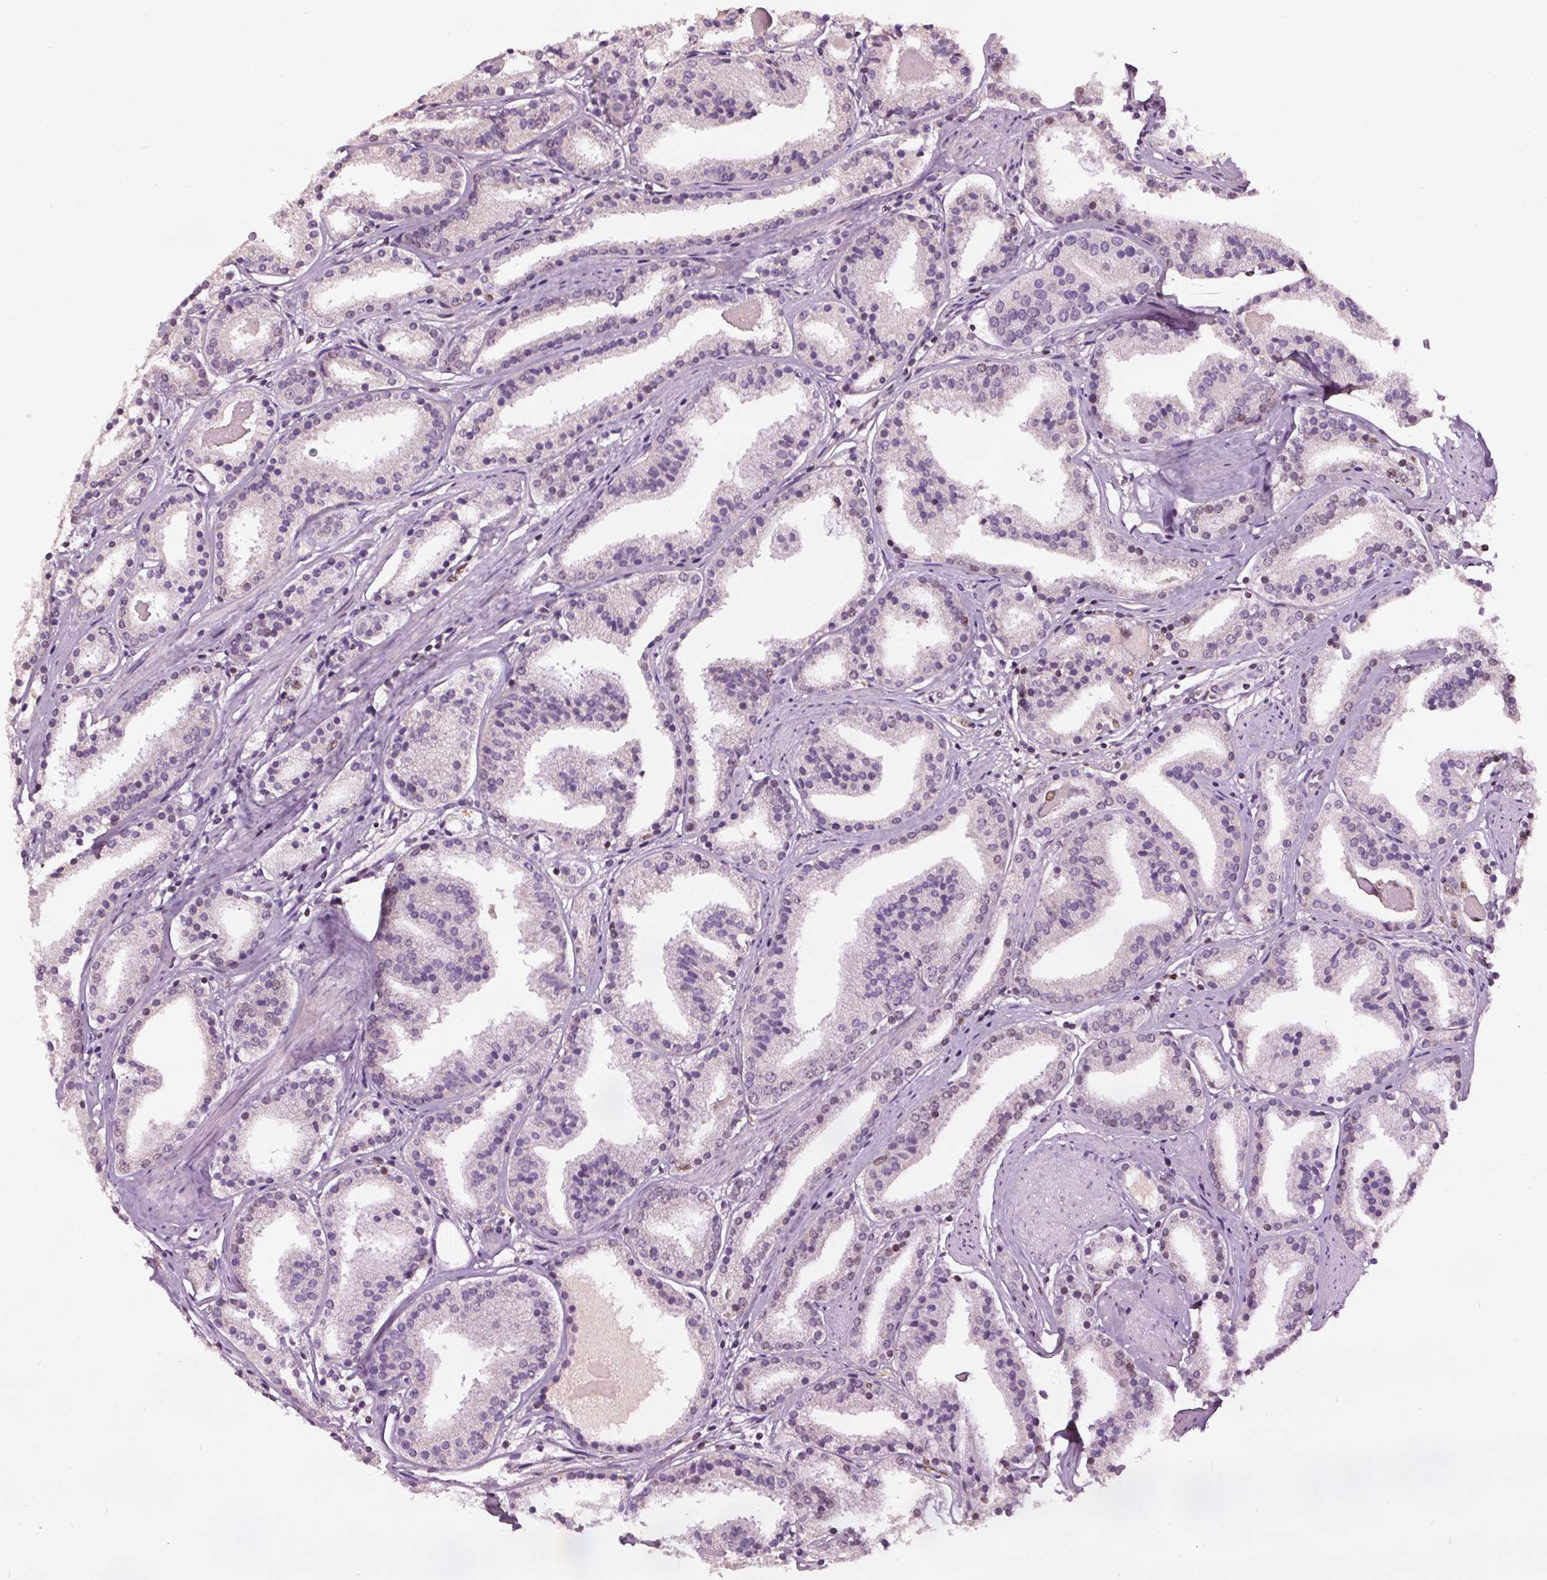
{"staining": {"intensity": "negative", "quantity": "none", "location": "none"}, "tissue": "prostate cancer", "cell_type": "Tumor cells", "image_type": "cancer", "snomed": [{"axis": "morphology", "description": "Adenocarcinoma, High grade"}, {"axis": "topography", "description": "Prostate"}], "caption": "This is a image of immunohistochemistry (IHC) staining of prostate cancer, which shows no positivity in tumor cells. (DAB (3,3'-diaminobenzidine) immunohistochemistry (IHC), high magnification).", "gene": "DDX11", "patient": {"sex": "male", "age": 63}}